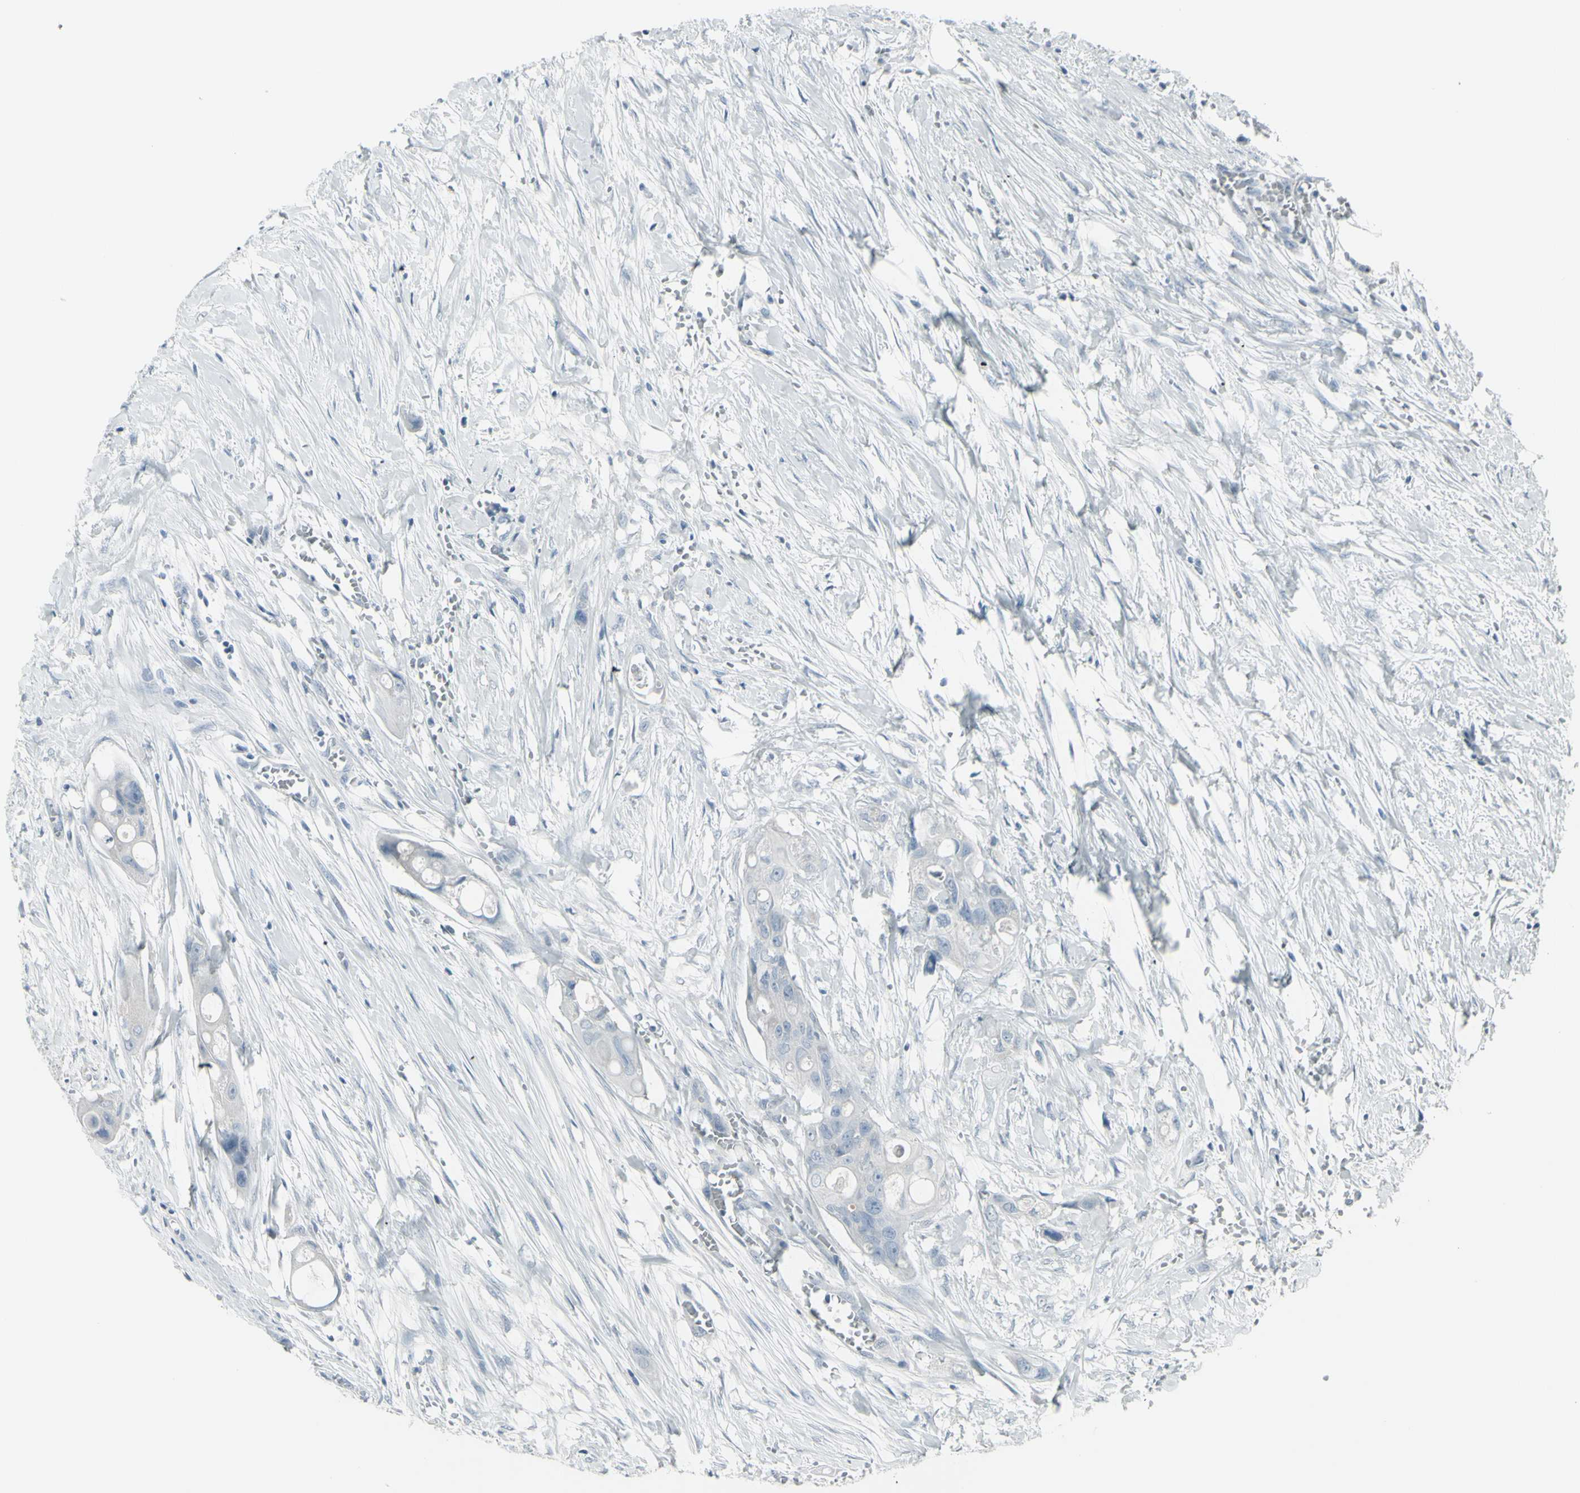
{"staining": {"intensity": "negative", "quantity": "none", "location": "none"}, "tissue": "colorectal cancer", "cell_type": "Tumor cells", "image_type": "cancer", "snomed": [{"axis": "morphology", "description": "Adenocarcinoma, NOS"}, {"axis": "topography", "description": "Colon"}], "caption": "This histopathology image is of colorectal cancer stained with immunohistochemistry (IHC) to label a protein in brown with the nuclei are counter-stained blue. There is no expression in tumor cells.", "gene": "RAB3A", "patient": {"sex": "female", "age": 57}}